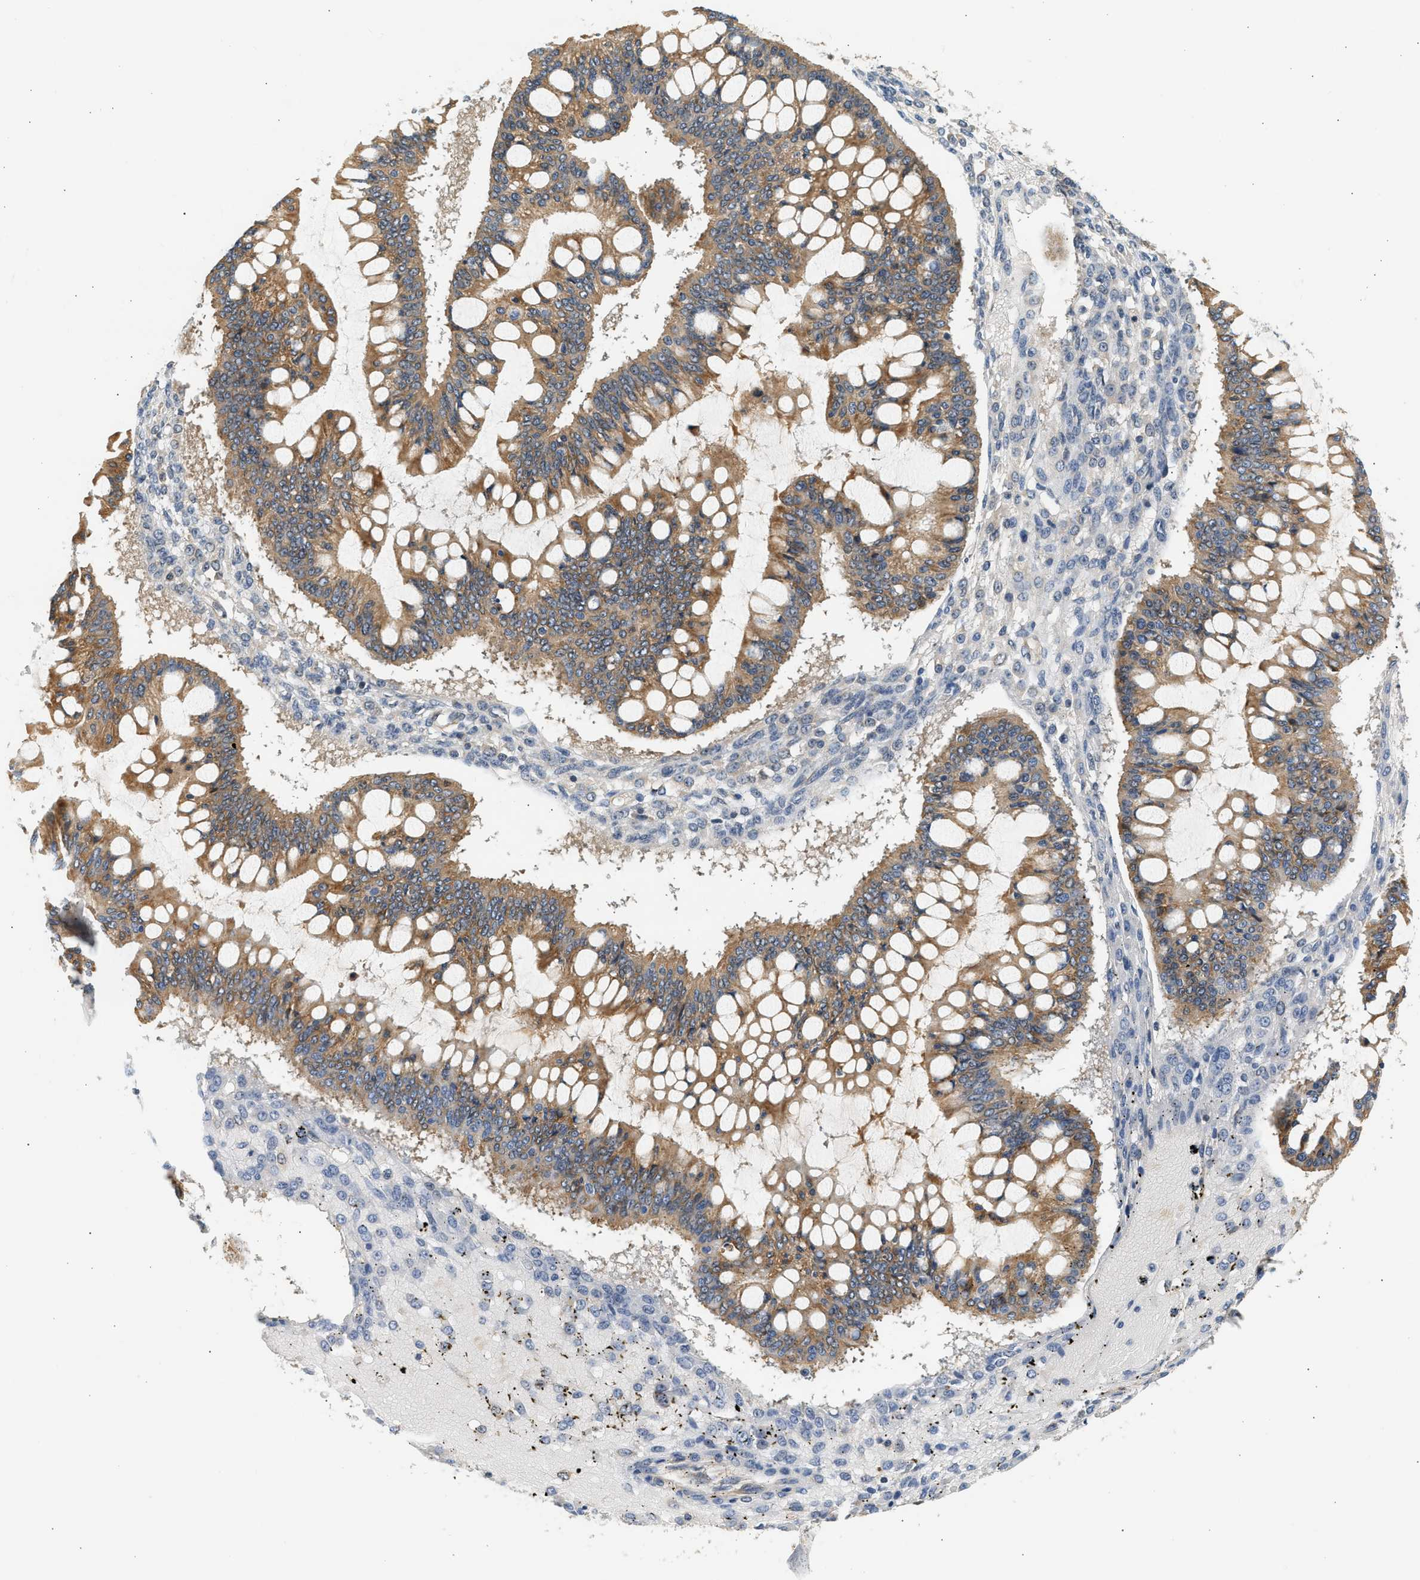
{"staining": {"intensity": "moderate", "quantity": ">75%", "location": "cytoplasmic/membranous"}, "tissue": "ovarian cancer", "cell_type": "Tumor cells", "image_type": "cancer", "snomed": [{"axis": "morphology", "description": "Cystadenocarcinoma, mucinous, NOS"}, {"axis": "topography", "description": "Ovary"}], "caption": "Immunohistochemical staining of ovarian cancer (mucinous cystadenocarcinoma) reveals medium levels of moderate cytoplasmic/membranous protein expression in about >75% of tumor cells. (Stains: DAB (3,3'-diaminobenzidine) in brown, nuclei in blue, Microscopy: brightfield microscopy at high magnification).", "gene": "WDR31", "patient": {"sex": "female", "age": 73}}